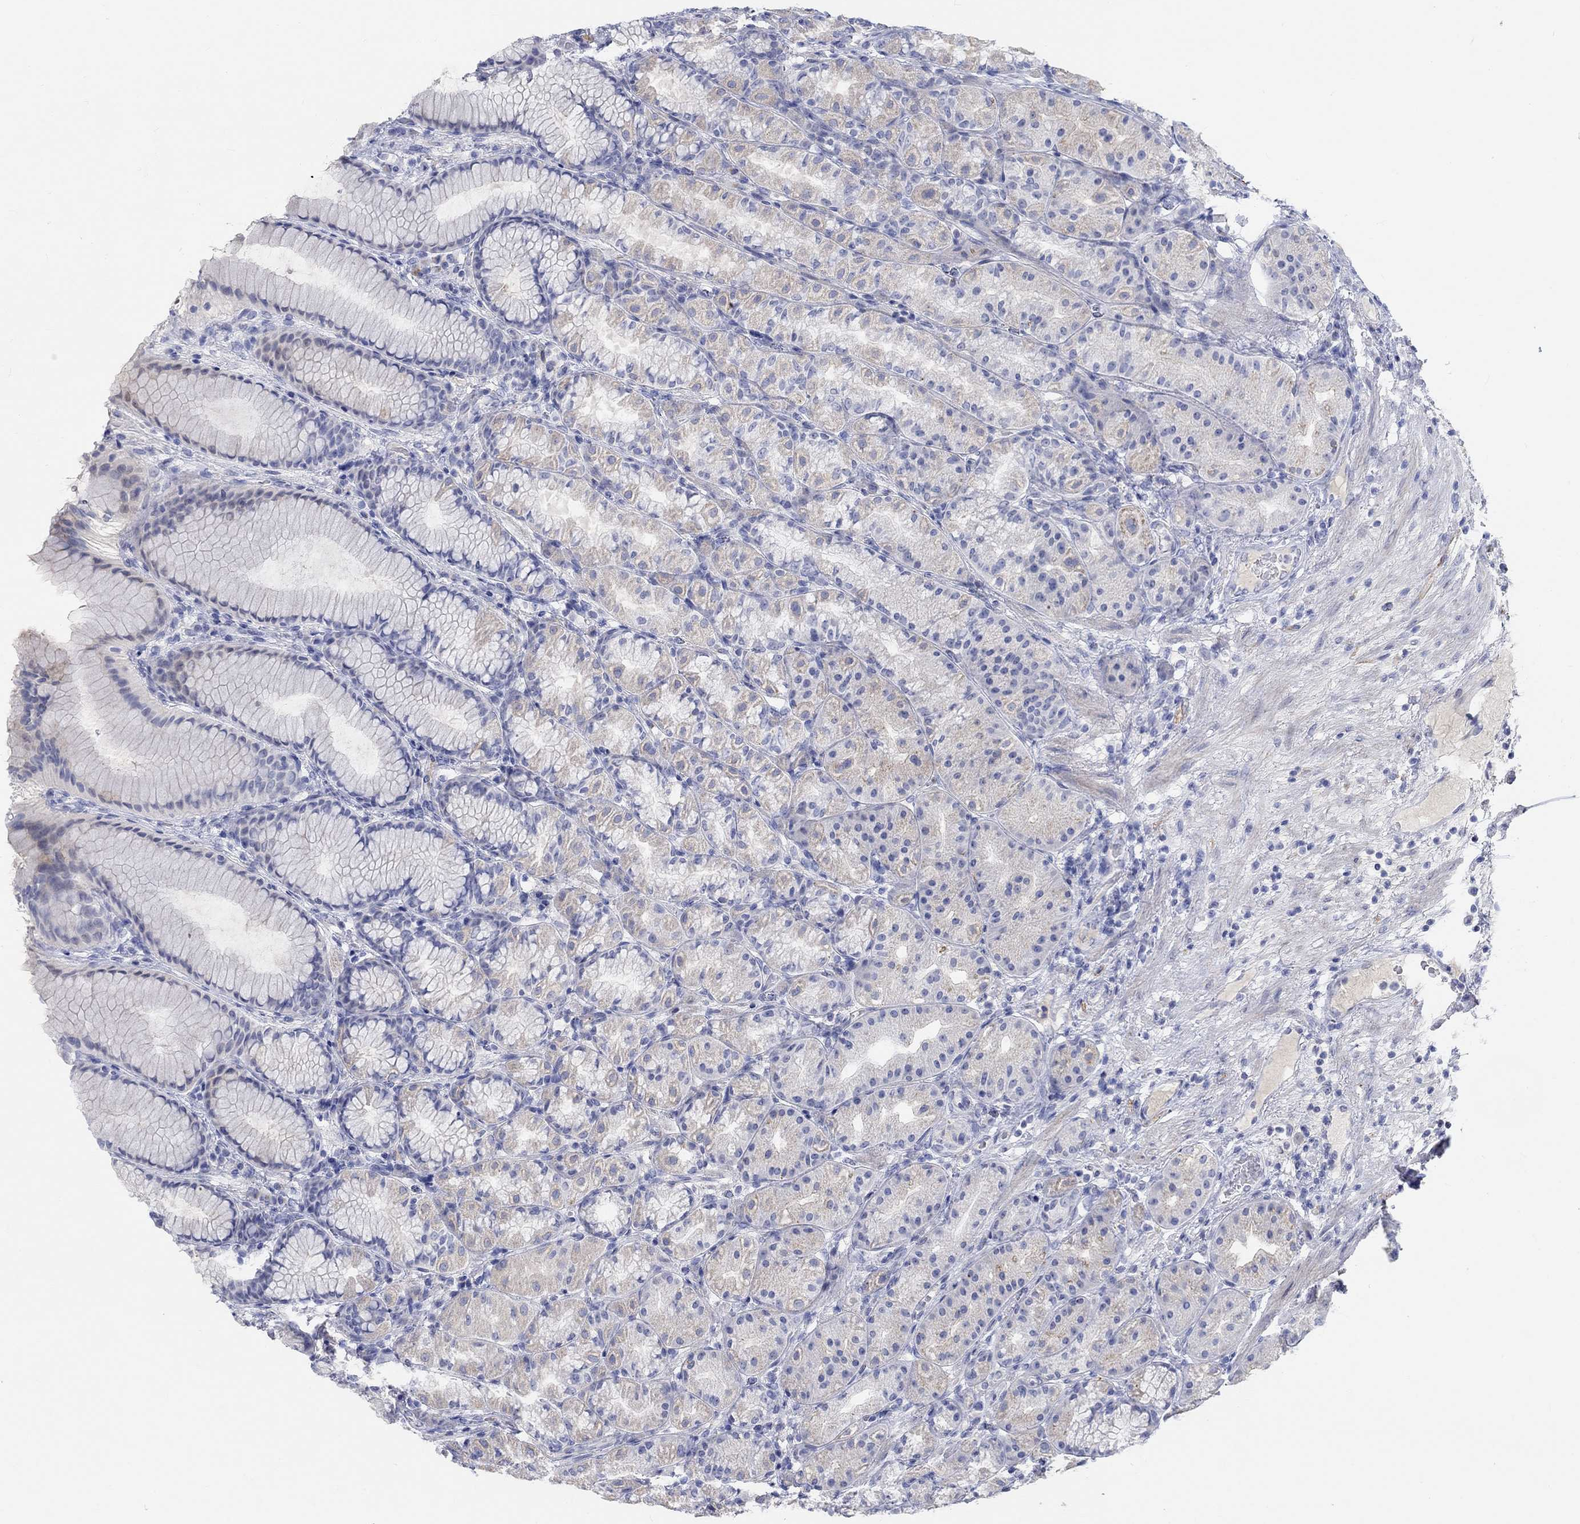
{"staining": {"intensity": "moderate", "quantity": "<25%", "location": "cytoplasmic/membranous"}, "tissue": "stomach", "cell_type": "Glandular cells", "image_type": "normal", "snomed": [{"axis": "morphology", "description": "Normal tissue, NOS"}, {"axis": "morphology", "description": "Adenocarcinoma, NOS"}, {"axis": "topography", "description": "Stomach"}], "caption": "Normal stomach was stained to show a protein in brown. There is low levels of moderate cytoplasmic/membranous staining in about <25% of glandular cells. (Brightfield microscopy of DAB IHC at high magnification).", "gene": "NAV3", "patient": {"sex": "female", "age": 79}}